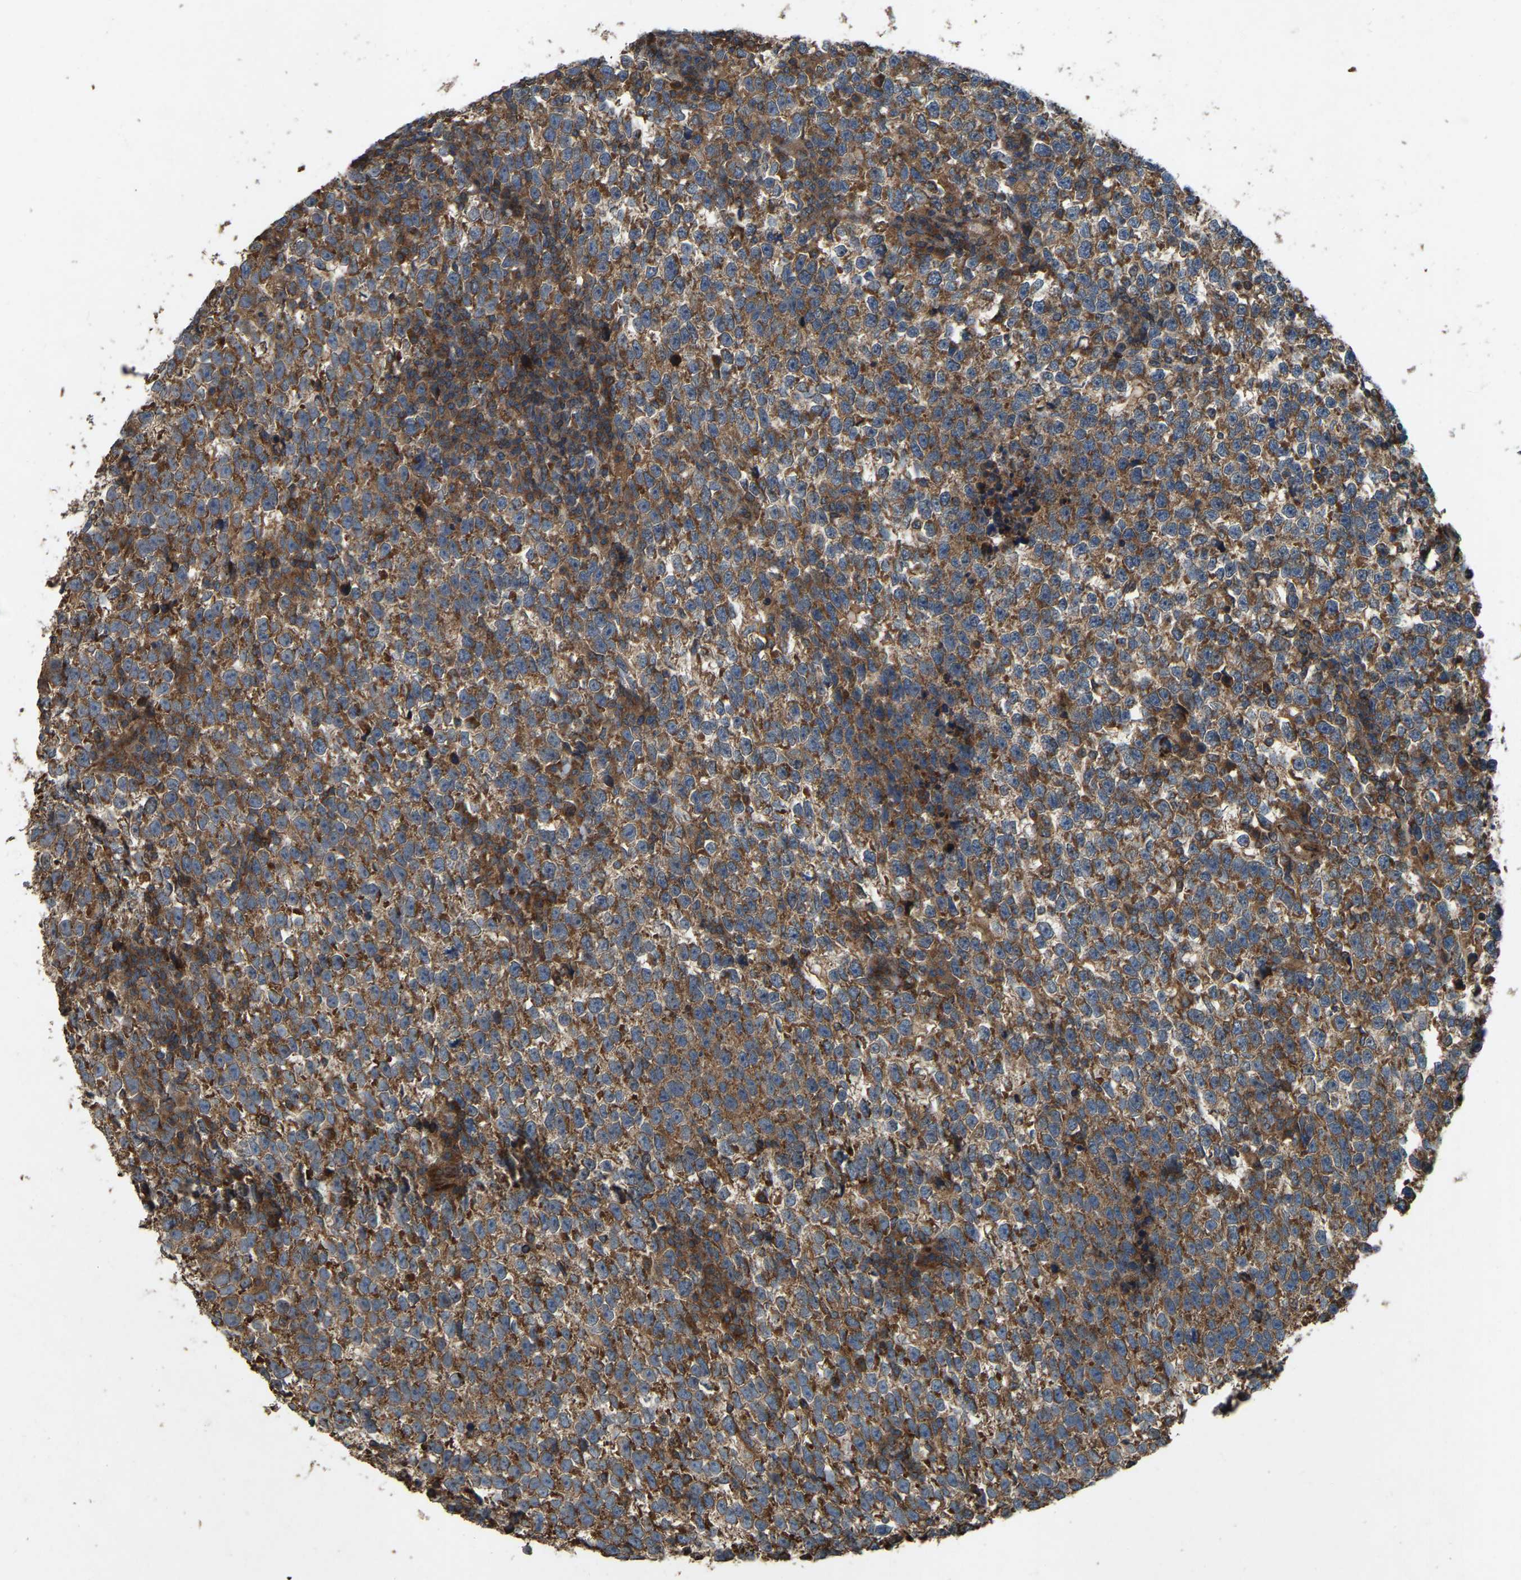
{"staining": {"intensity": "moderate", "quantity": ">75%", "location": "cytoplasmic/membranous"}, "tissue": "testis cancer", "cell_type": "Tumor cells", "image_type": "cancer", "snomed": [{"axis": "morphology", "description": "Normal tissue, NOS"}, {"axis": "morphology", "description": "Seminoma, NOS"}, {"axis": "topography", "description": "Testis"}], "caption": "There is medium levels of moderate cytoplasmic/membranous positivity in tumor cells of seminoma (testis), as demonstrated by immunohistochemical staining (brown color).", "gene": "SAMD9L", "patient": {"sex": "male", "age": 43}}